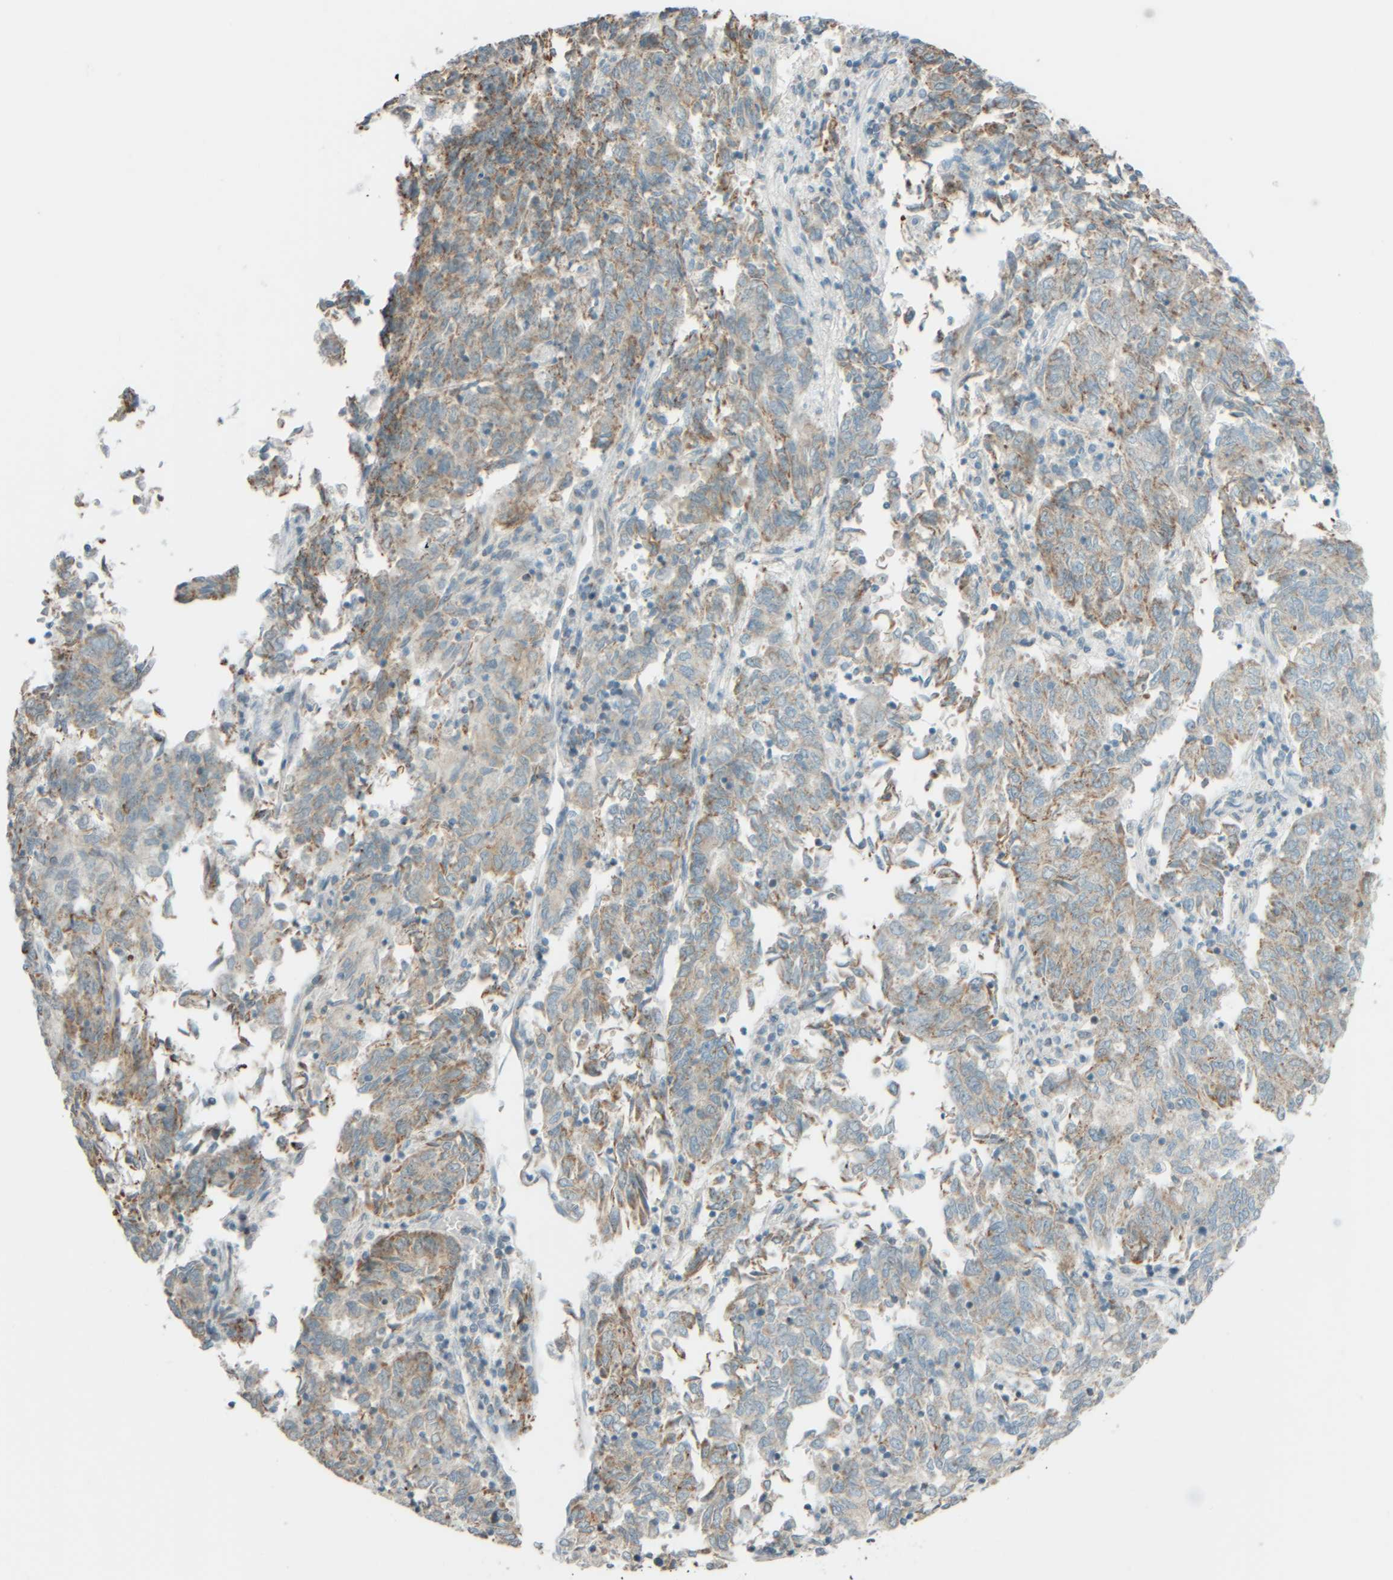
{"staining": {"intensity": "weak", "quantity": "25%-75%", "location": "cytoplasmic/membranous"}, "tissue": "endometrial cancer", "cell_type": "Tumor cells", "image_type": "cancer", "snomed": [{"axis": "morphology", "description": "Adenocarcinoma, NOS"}, {"axis": "topography", "description": "Endometrium"}], "caption": "IHC (DAB (3,3'-diaminobenzidine)) staining of human adenocarcinoma (endometrial) displays weak cytoplasmic/membranous protein expression in approximately 25%-75% of tumor cells.", "gene": "PTGES3L-AARSD1", "patient": {"sex": "female", "age": 80}}